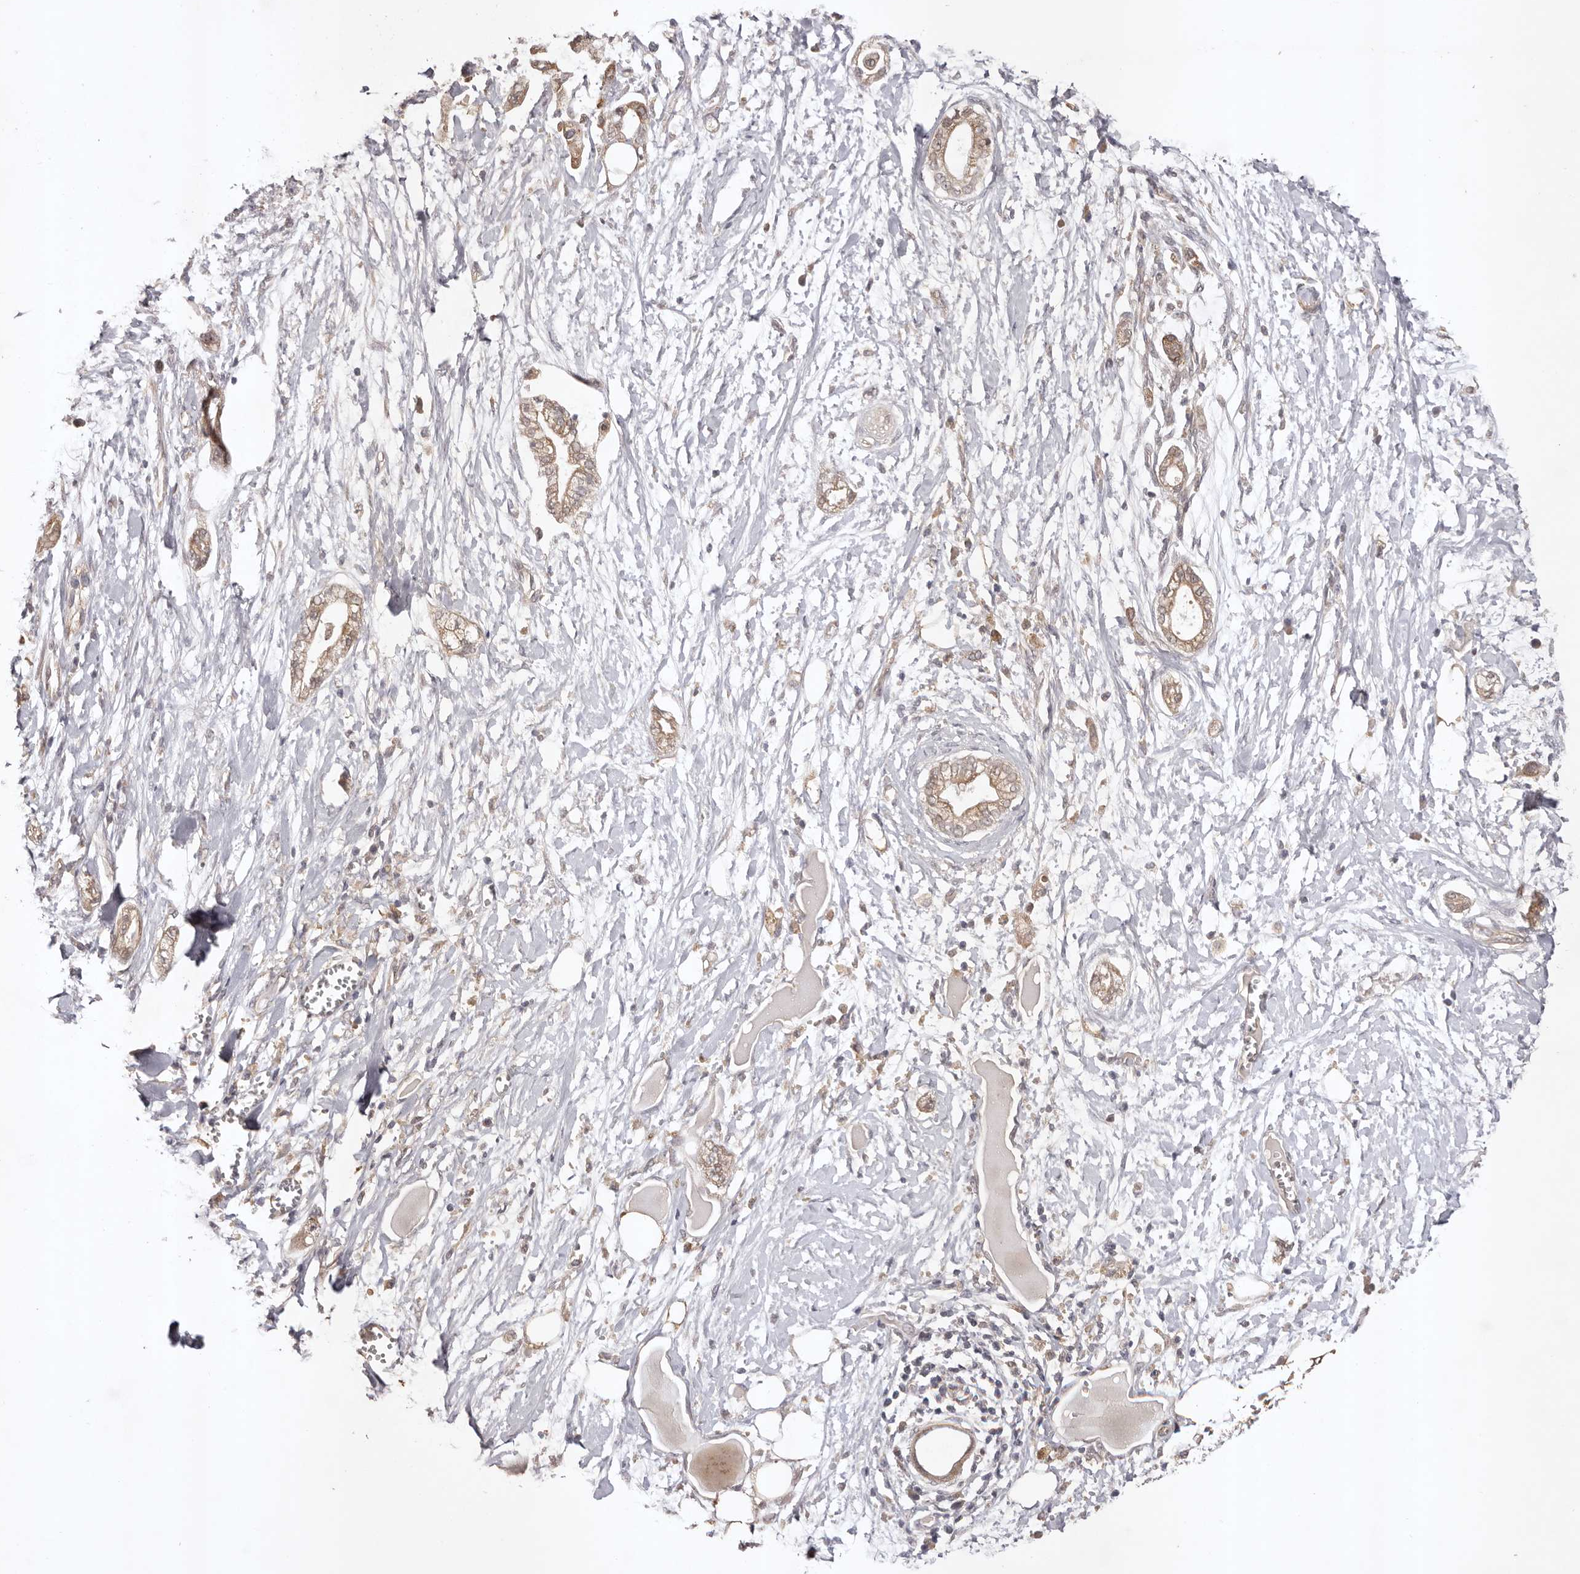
{"staining": {"intensity": "weak", "quantity": ">75%", "location": "cytoplasmic/membranous"}, "tissue": "pancreatic cancer", "cell_type": "Tumor cells", "image_type": "cancer", "snomed": [{"axis": "morphology", "description": "Adenocarcinoma, NOS"}, {"axis": "topography", "description": "Pancreas"}], "caption": "An immunohistochemistry (IHC) micrograph of tumor tissue is shown. Protein staining in brown highlights weak cytoplasmic/membranous positivity in pancreatic adenocarcinoma within tumor cells.", "gene": "UBR2", "patient": {"sex": "male", "age": 68}}